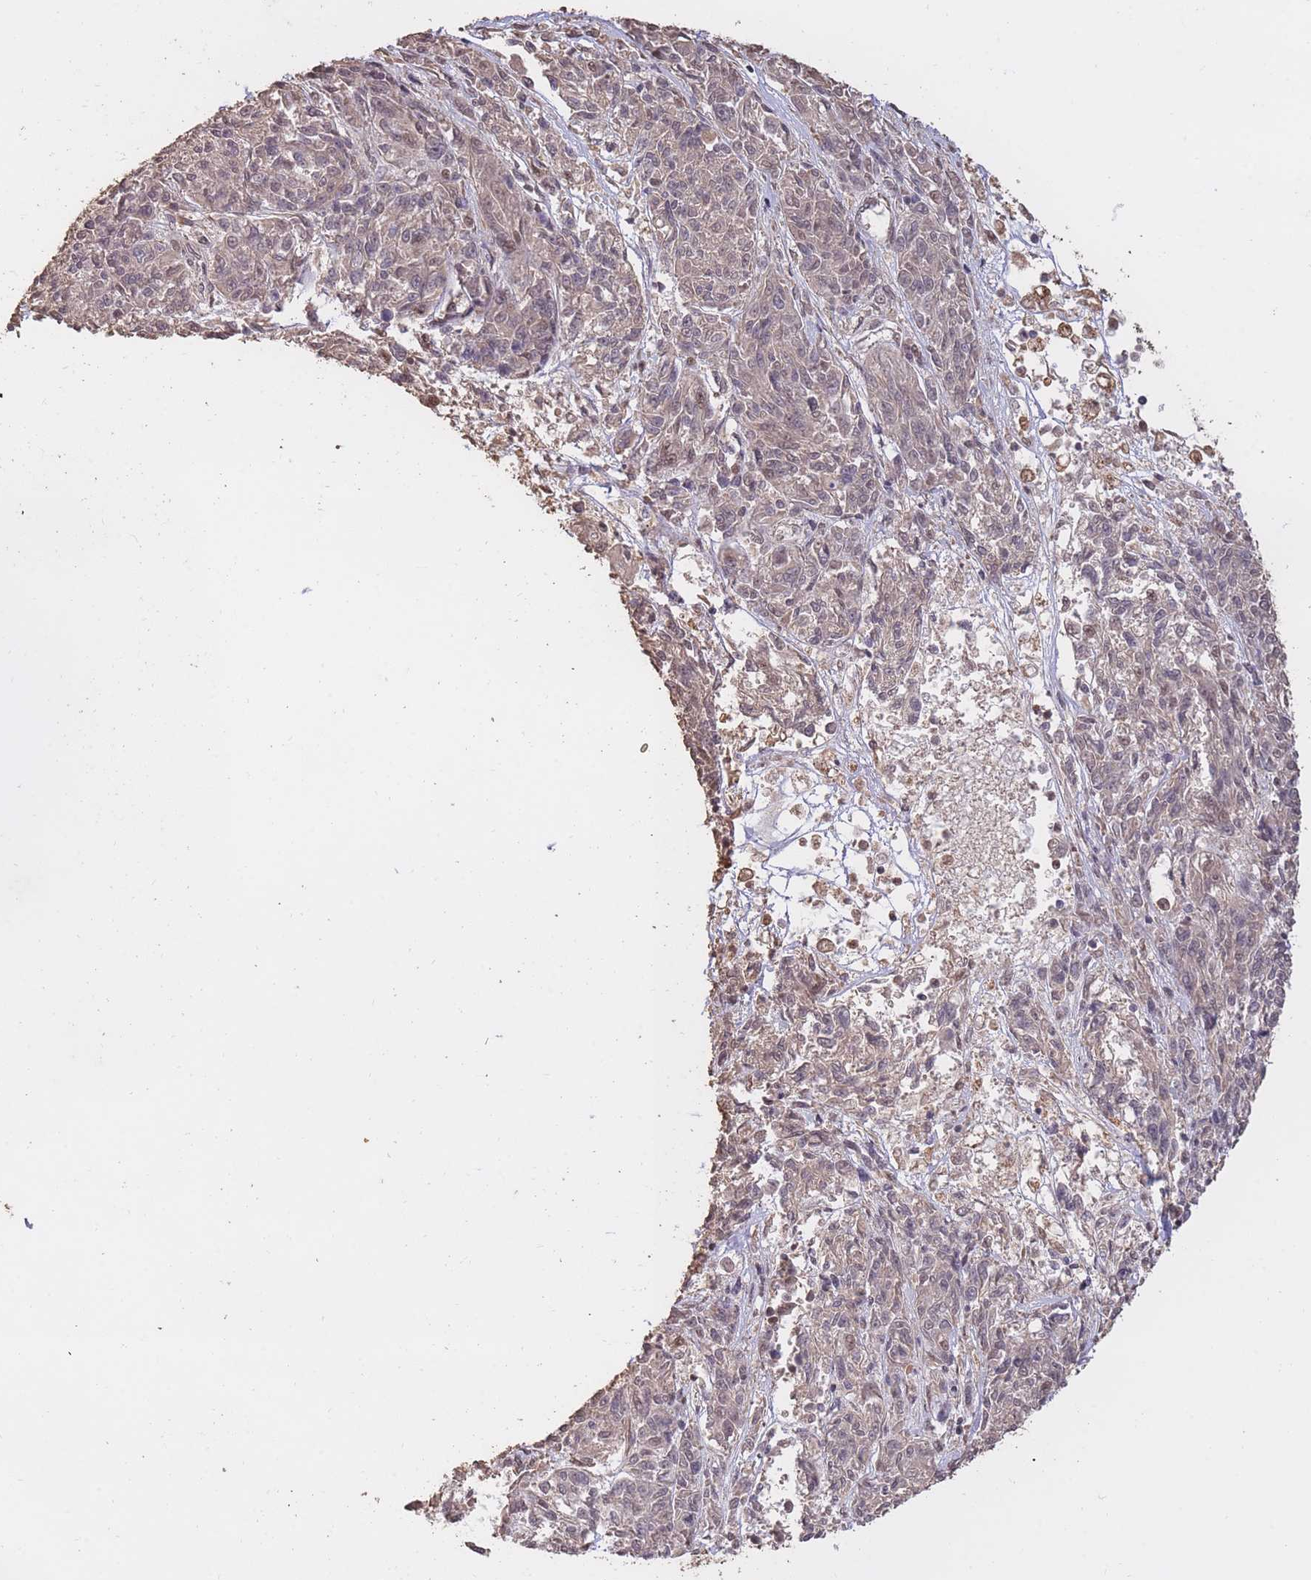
{"staining": {"intensity": "negative", "quantity": "none", "location": "none"}, "tissue": "melanoma", "cell_type": "Tumor cells", "image_type": "cancer", "snomed": [{"axis": "morphology", "description": "Malignant melanoma, NOS"}, {"axis": "topography", "description": "Skin"}], "caption": "Immunohistochemistry (IHC) image of human malignant melanoma stained for a protein (brown), which reveals no staining in tumor cells.", "gene": "RGS14", "patient": {"sex": "male", "age": 53}}